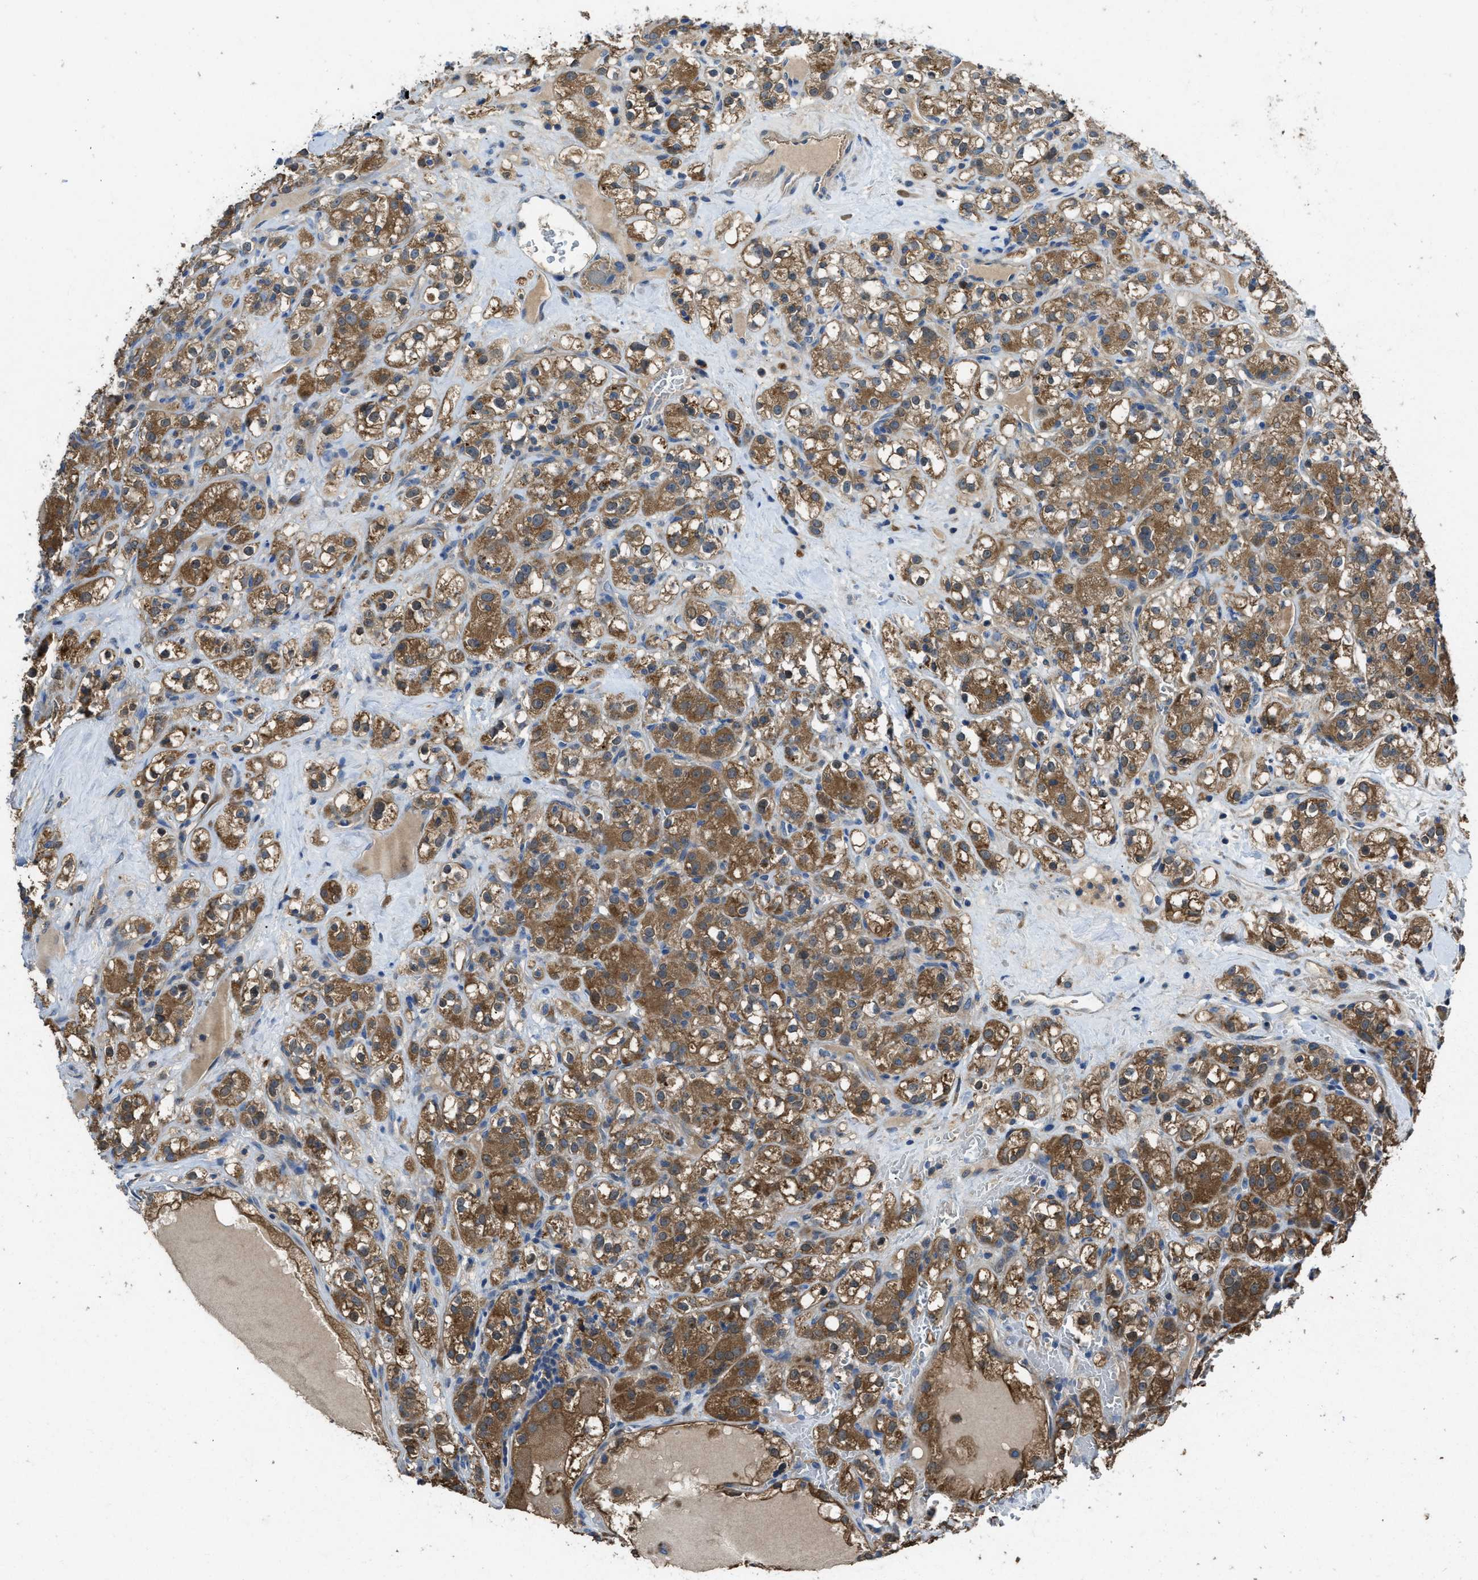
{"staining": {"intensity": "moderate", "quantity": ">75%", "location": "cytoplasmic/membranous"}, "tissue": "renal cancer", "cell_type": "Tumor cells", "image_type": "cancer", "snomed": [{"axis": "morphology", "description": "Normal tissue, NOS"}, {"axis": "morphology", "description": "Adenocarcinoma, NOS"}, {"axis": "topography", "description": "Kidney"}], "caption": "Adenocarcinoma (renal) stained with DAB (3,3'-diaminobenzidine) IHC reveals medium levels of moderate cytoplasmic/membranous positivity in about >75% of tumor cells.", "gene": "MAP3K20", "patient": {"sex": "male", "age": 61}}